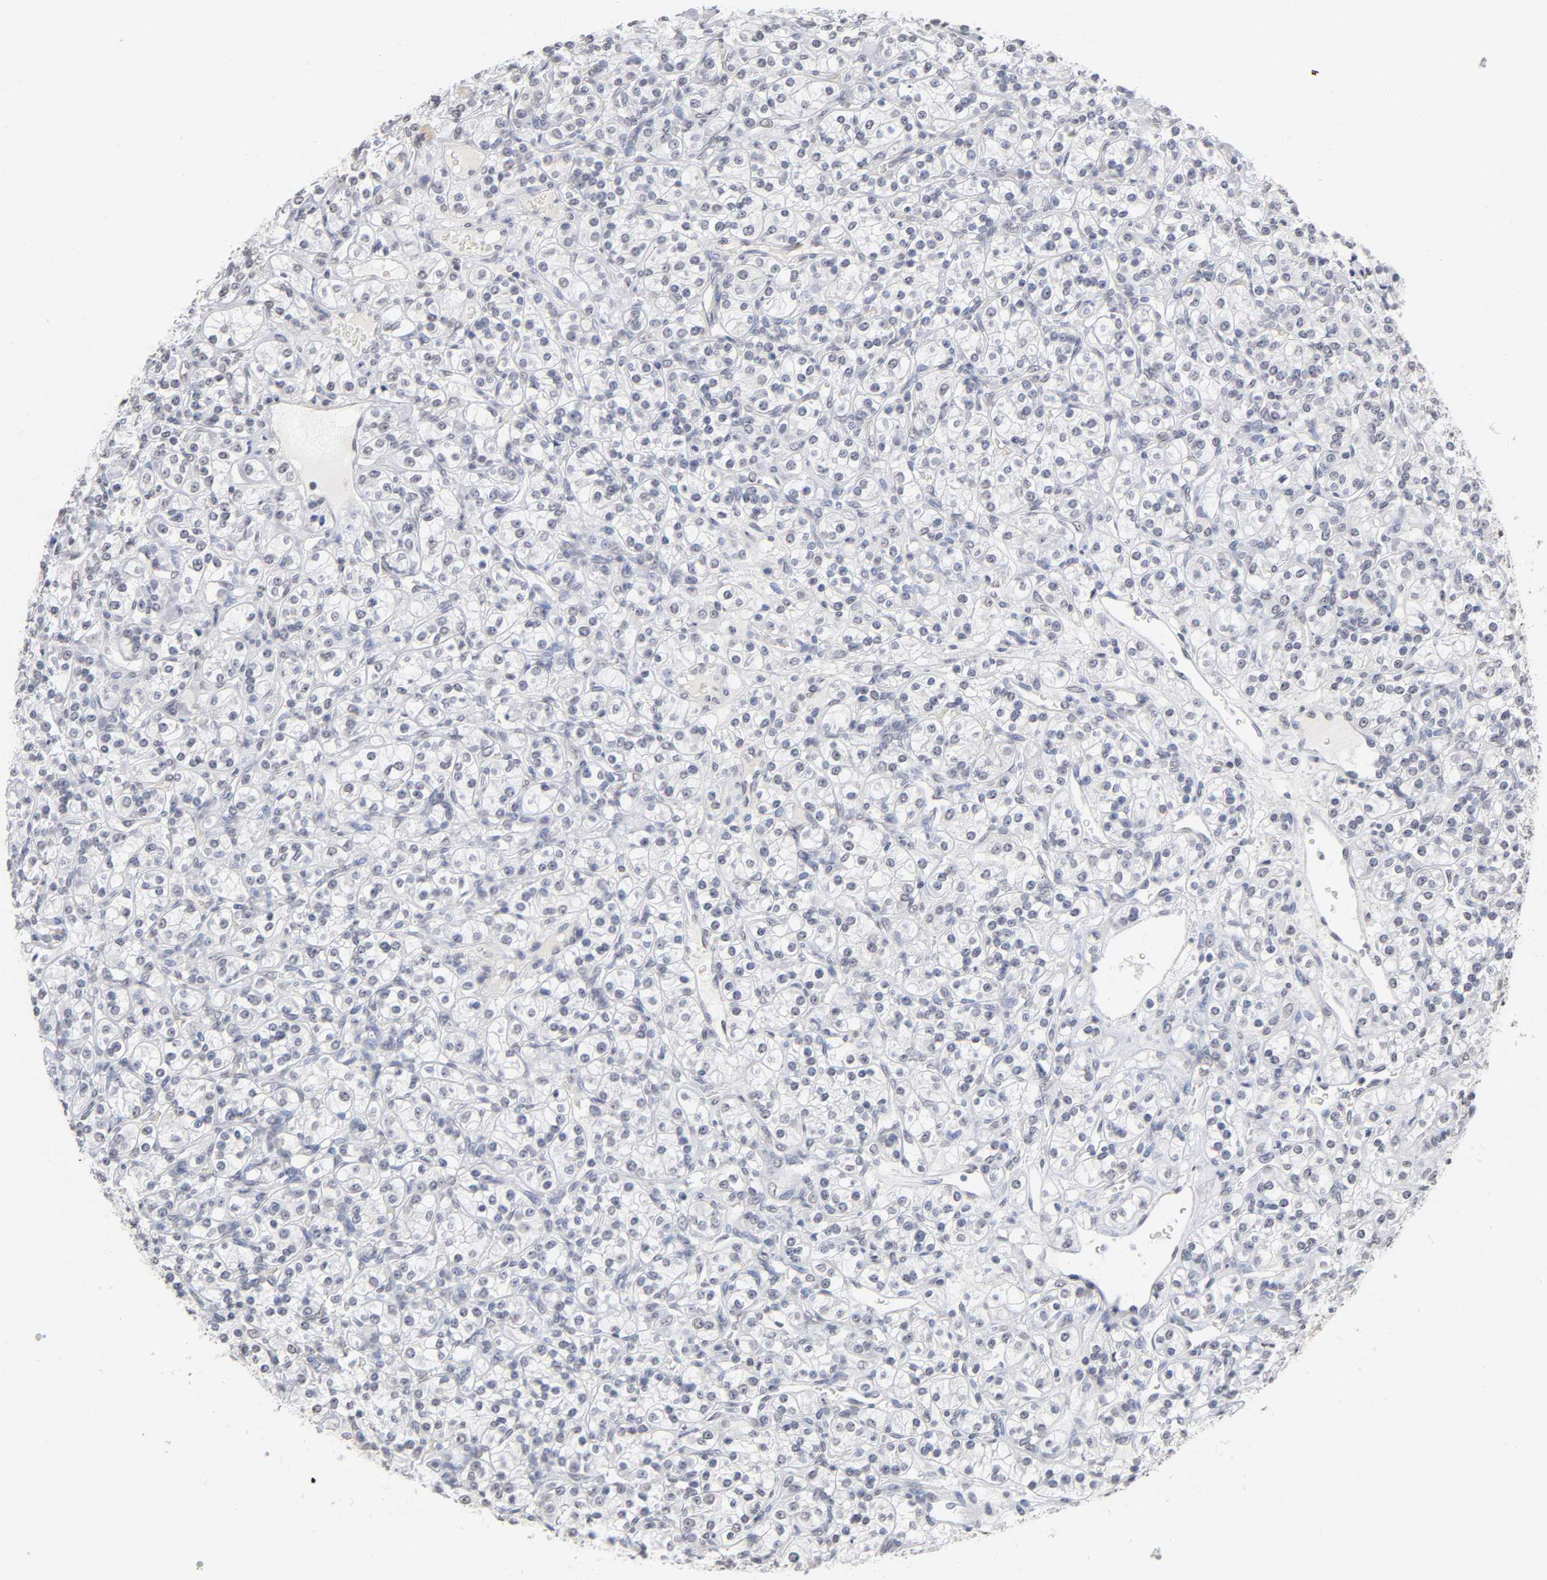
{"staining": {"intensity": "negative", "quantity": "none", "location": "none"}, "tissue": "renal cancer", "cell_type": "Tumor cells", "image_type": "cancer", "snomed": [{"axis": "morphology", "description": "Adenocarcinoma, NOS"}, {"axis": "topography", "description": "Kidney"}], "caption": "Renal cancer stained for a protein using immunohistochemistry (IHC) demonstrates no expression tumor cells.", "gene": "CRABP2", "patient": {"sex": "male", "age": 77}}